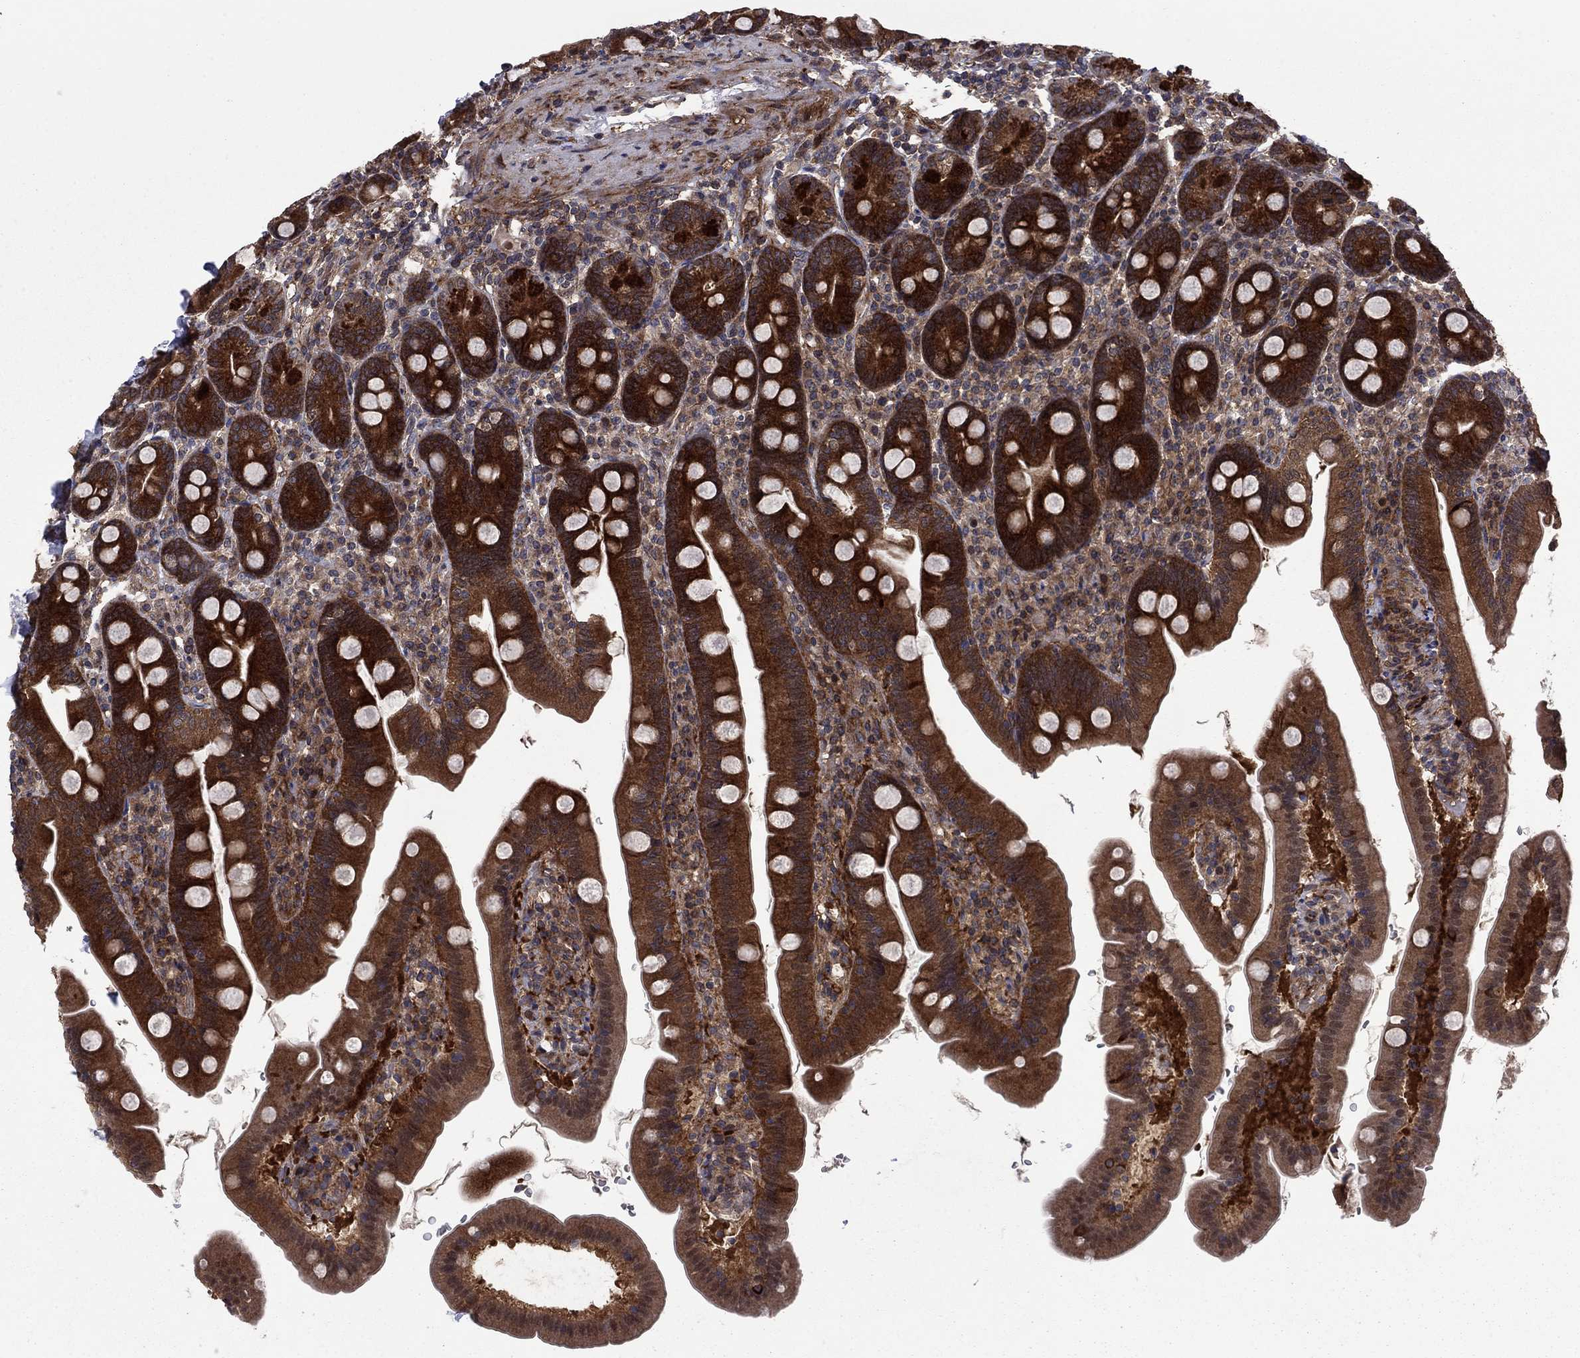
{"staining": {"intensity": "strong", "quantity": ">75%", "location": "cytoplasmic/membranous"}, "tissue": "duodenum", "cell_type": "Glandular cells", "image_type": "normal", "snomed": [{"axis": "morphology", "description": "Normal tissue, NOS"}, {"axis": "topography", "description": "Duodenum"}], "caption": "A photomicrograph of duodenum stained for a protein displays strong cytoplasmic/membranous brown staining in glandular cells.", "gene": "HDAC4", "patient": {"sex": "female", "age": 67}}